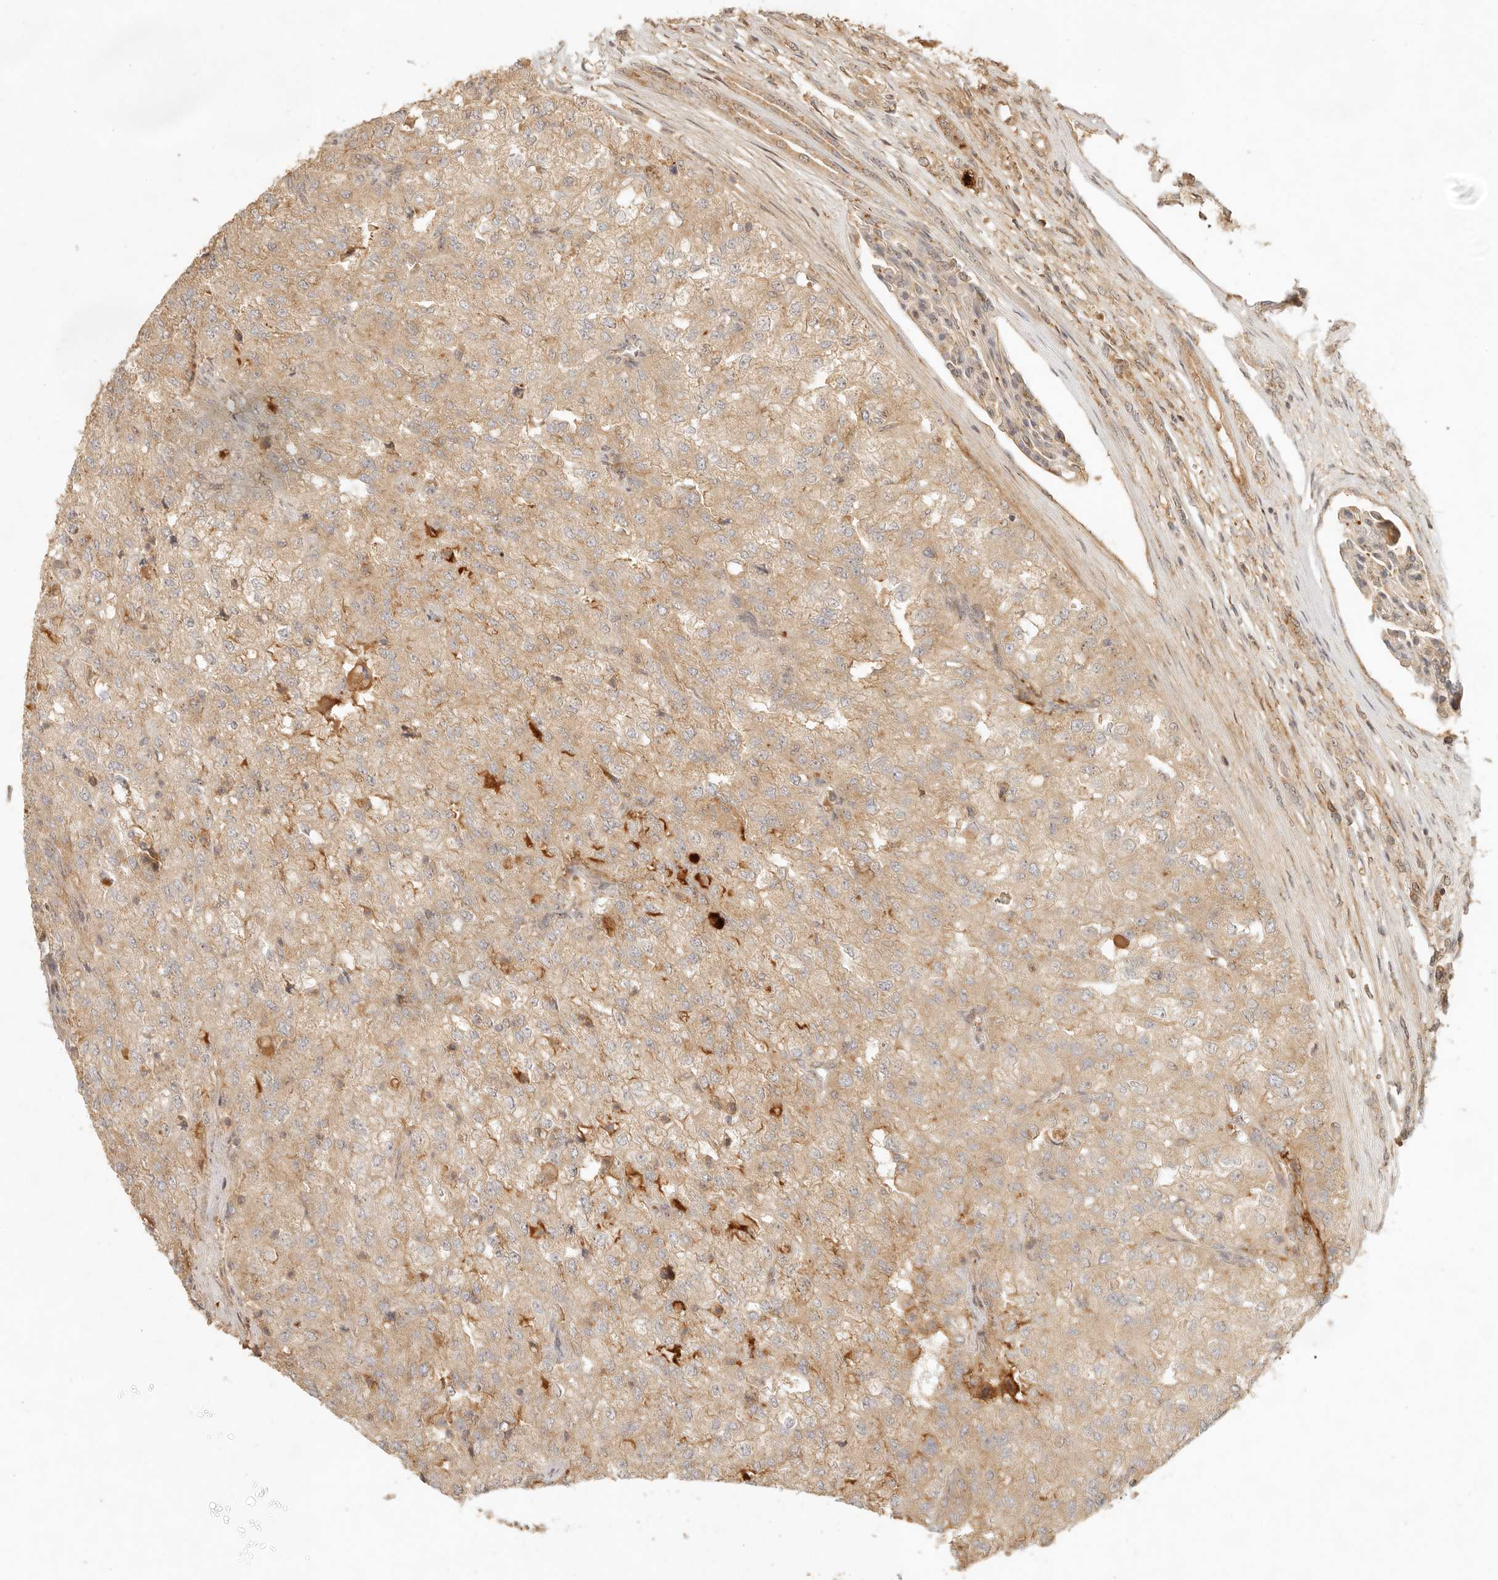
{"staining": {"intensity": "moderate", "quantity": ">75%", "location": "cytoplasmic/membranous"}, "tissue": "renal cancer", "cell_type": "Tumor cells", "image_type": "cancer", "snomed": [{"axis": "morphology", "description": "Adenocarcinoma, NOS"}, {"axis": "topography", "description": "Kidney"}], "caption": "Immunohistochemistry (IHC) (DAB) staining of renal cancer demonstrates moderate cytoplasmic/membranous protein positivity in approximately >75% of tumor cells. (brown staining indicates protein expression, while blue staining denotes nuclei).", "gene": "ANKRD61", "patient": {"sex": "female", "age": 54}}